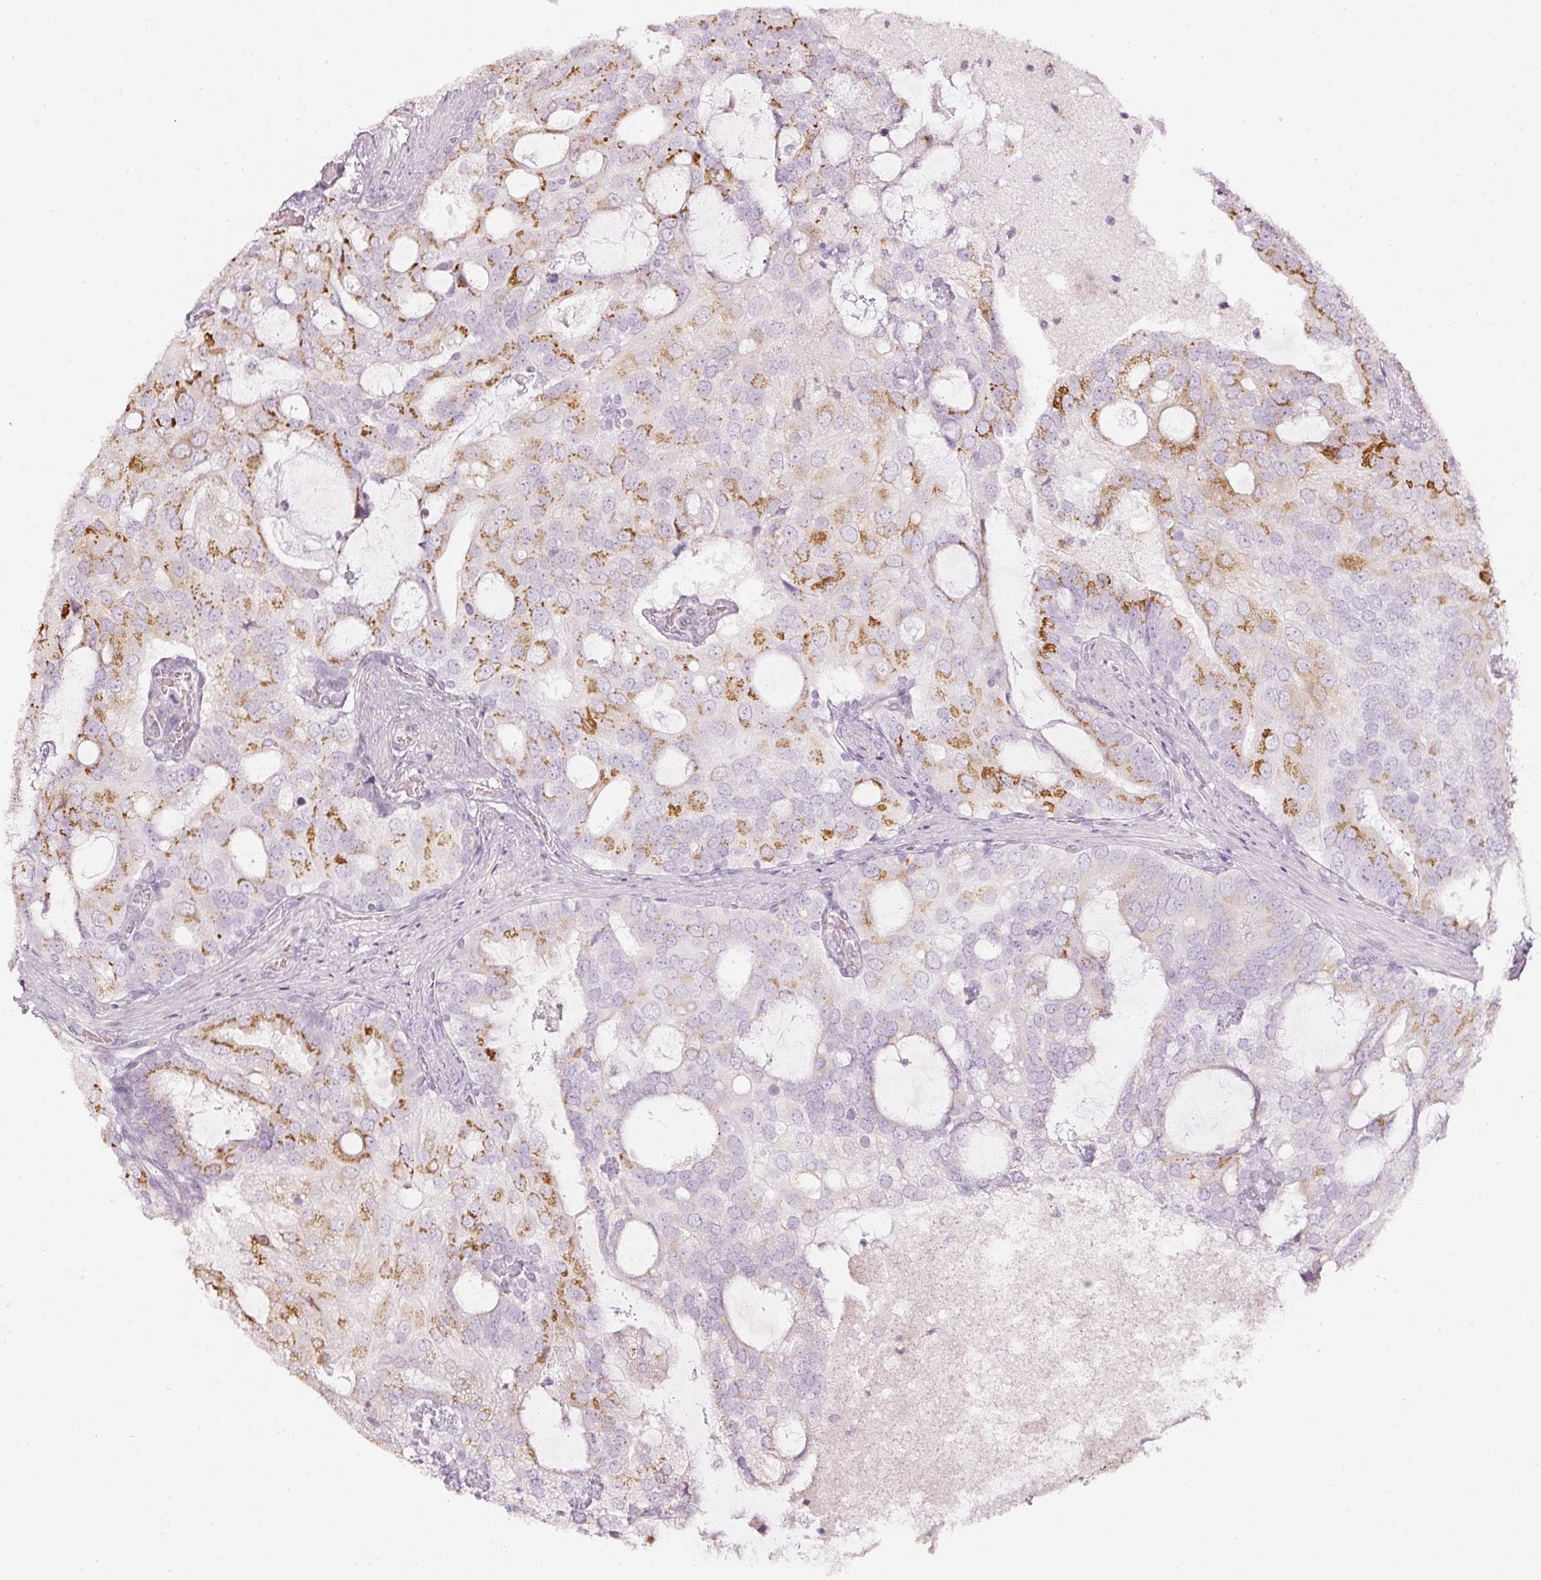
{"staining": {"intensity": "moderate", "quantity": "25%-75%", "location": "cytoplasmic/membranous"}, "tissue": "prostate cancer", "cell_type": "Tumor cells", "image_type": "cancer", "snomed": [{"axis": "morphology", "description": "Adenocarcinoma, High grade"}, {"axis": "topography", "description": "Prostate"}], "caption": "High-power microscopy captured an immunohistochemistry (IHC) histopathology image of prostate cancer, revealing moderate cytoplasmic/membranous expression in approximately 25%-75% of tumor cells. The protein of interest is stained brown, and the nuclei are stained in blue (DAB IHC with brightfield microscopy, high magnification).", "gene": "SDF4", "patient": {"sex": "male", "age": 55}}